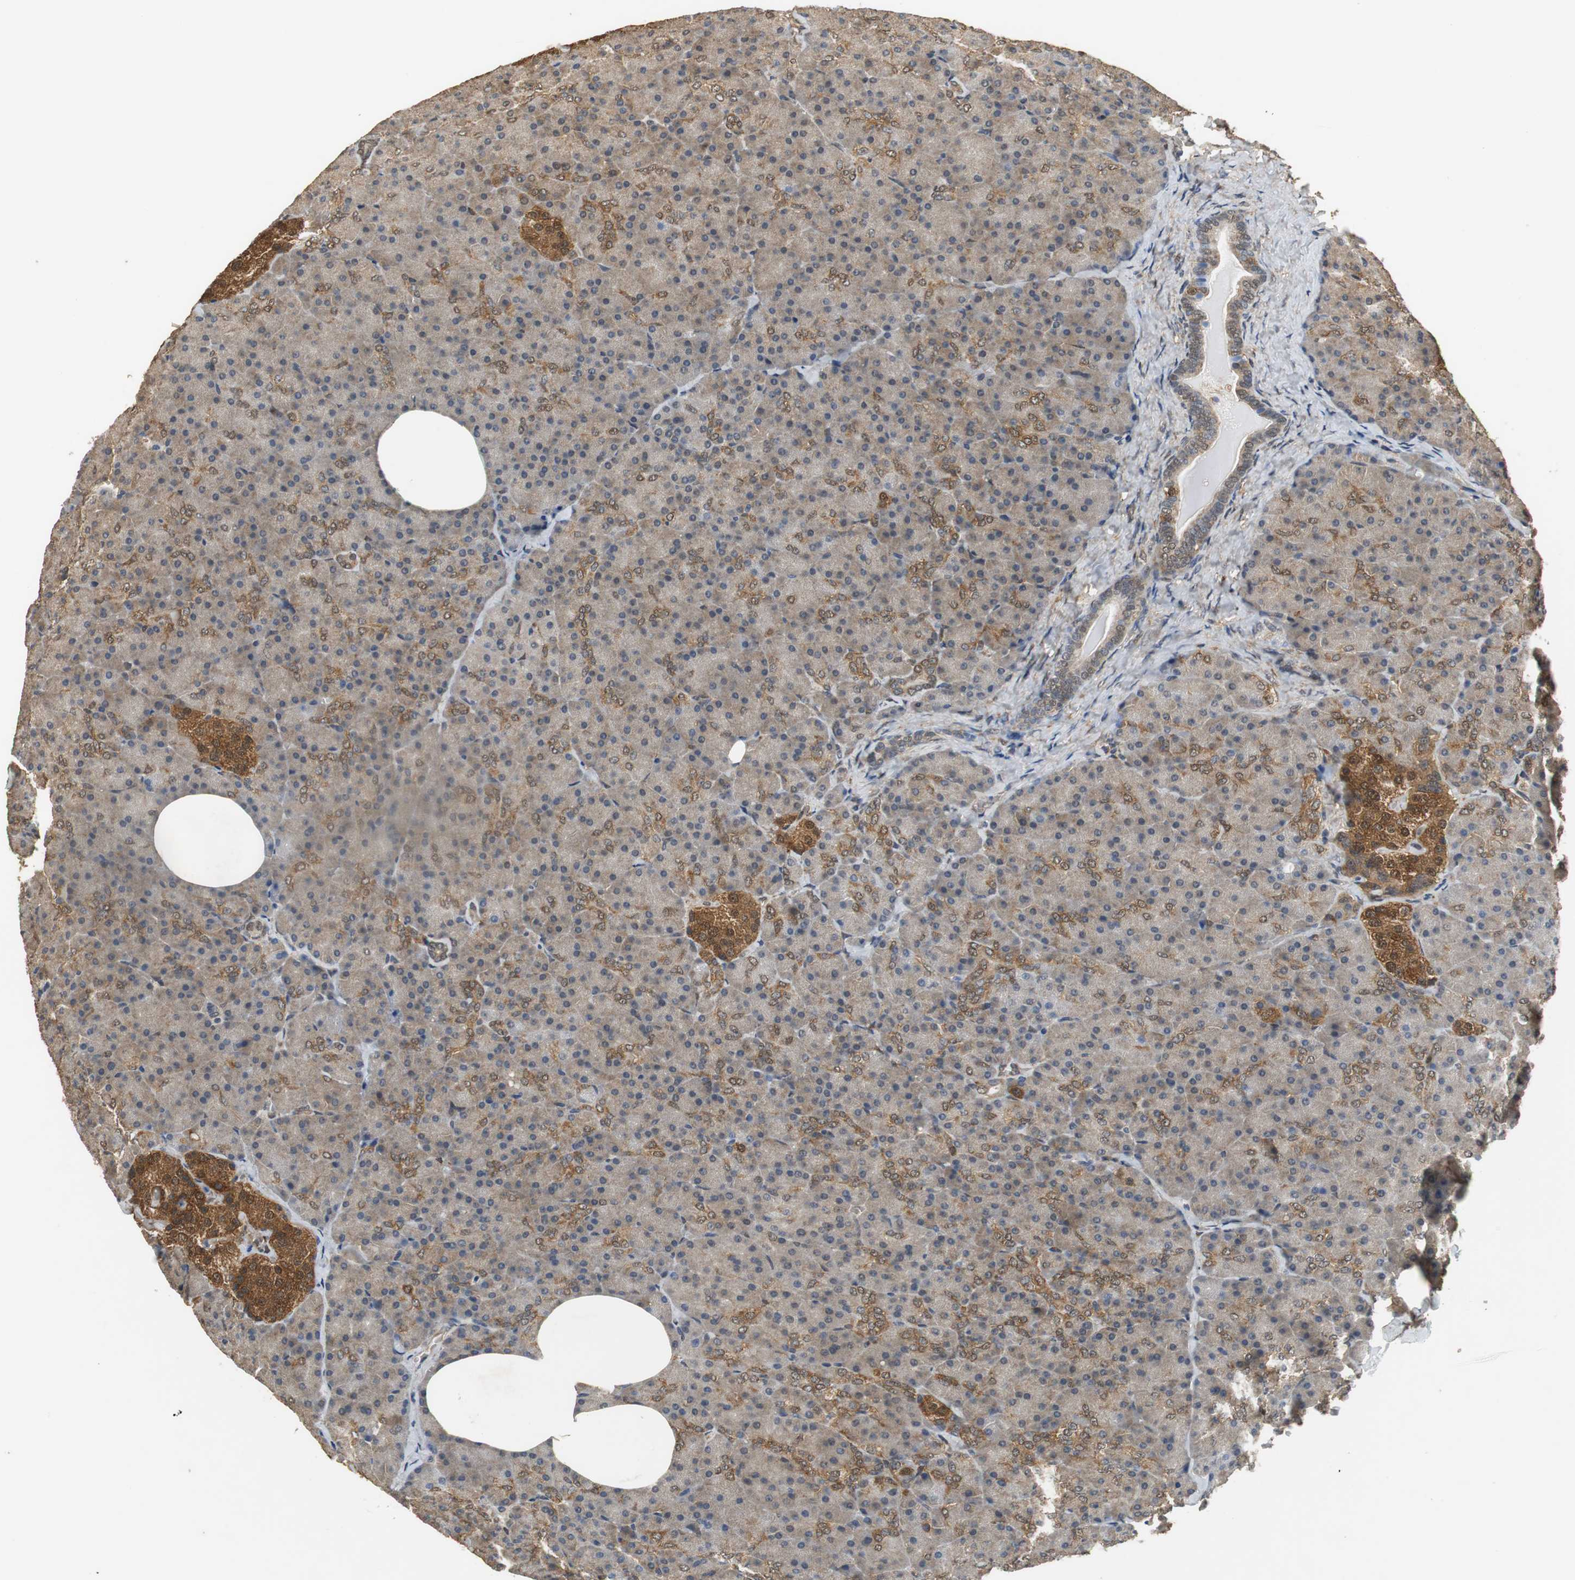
{"staining": {"intensity": "weak", "quantity": ">75%", "location": "cytoplasmic/membranous"}, "tissue": "pancreas", "cell_type": "Exocrine glandular cells", "image_type": "normal", "snomed": [{"axis": "morphology", "description": "Normal tissue, NOS"}, {"axis": "topography", "description": "Pancreas"}], "caption": "The immunohistochemical stain labels weak cytoplasmic/membranous positivity in exocrine glandular cells of benign pancreas.", "gene": "UBQLN2", "patient": {"sex": "female", "age": 35}}